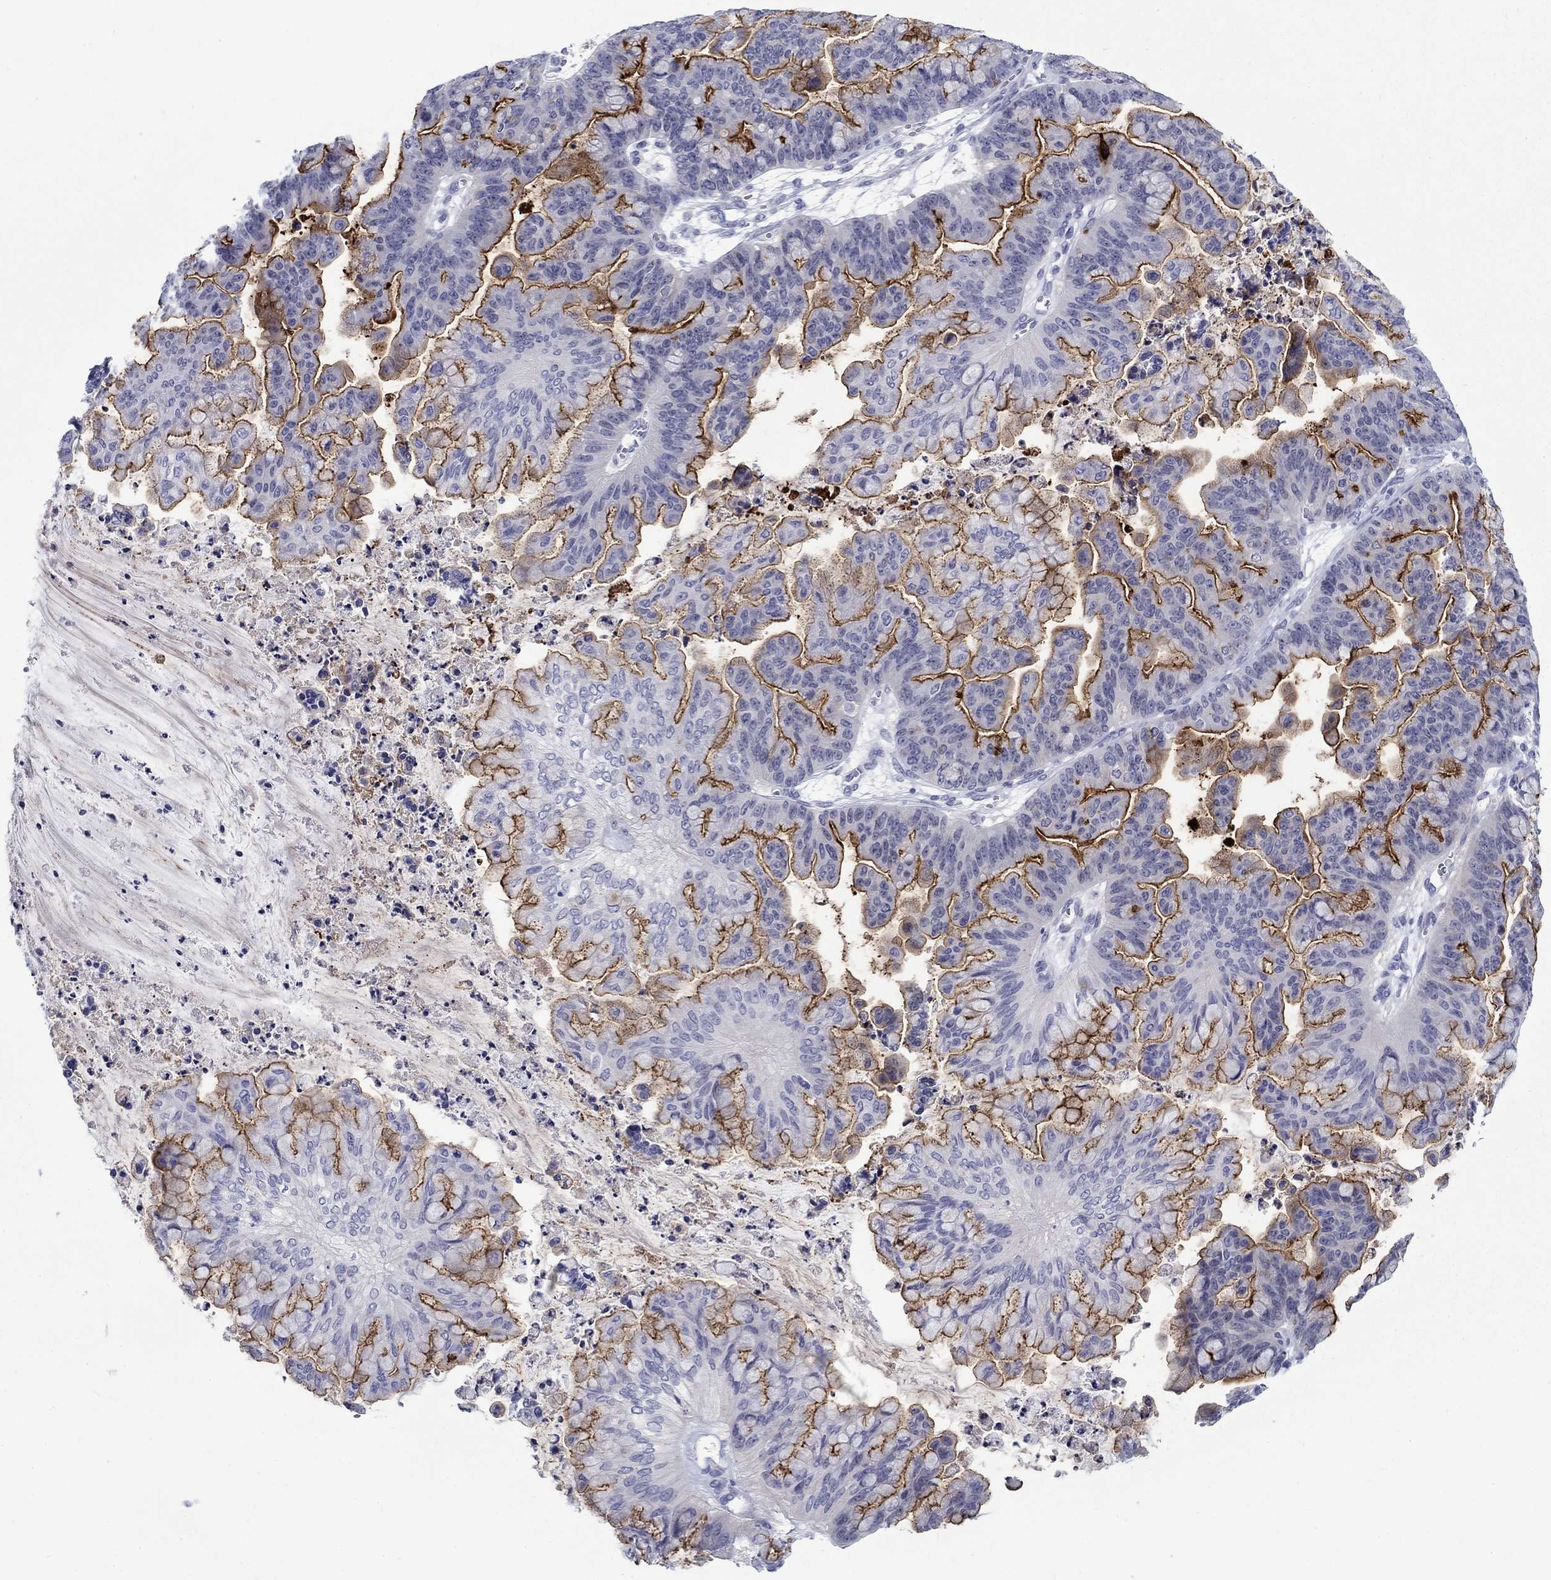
{"staining": {"intensity": "strong", "quantity": "25%-75%", "location": "cytoplasmic/membranous"}, "tissue": "ovarian cancer", "cell_type": "Tumor cells", "image_type": "cancer", "snomed": [{"axis": "morphology", "description": "Cystadenocarcinoma, mucinous, NOS"}, {"axis": "topography", "description": "Ovary"}], "caption": "Strong cytoplasmic/membranous expression is appreciated in about 25%-75% of tumor cells in ovarian cancer.", "gene": "C4orf19", "patient": {"sex": "female", "age": 67}}